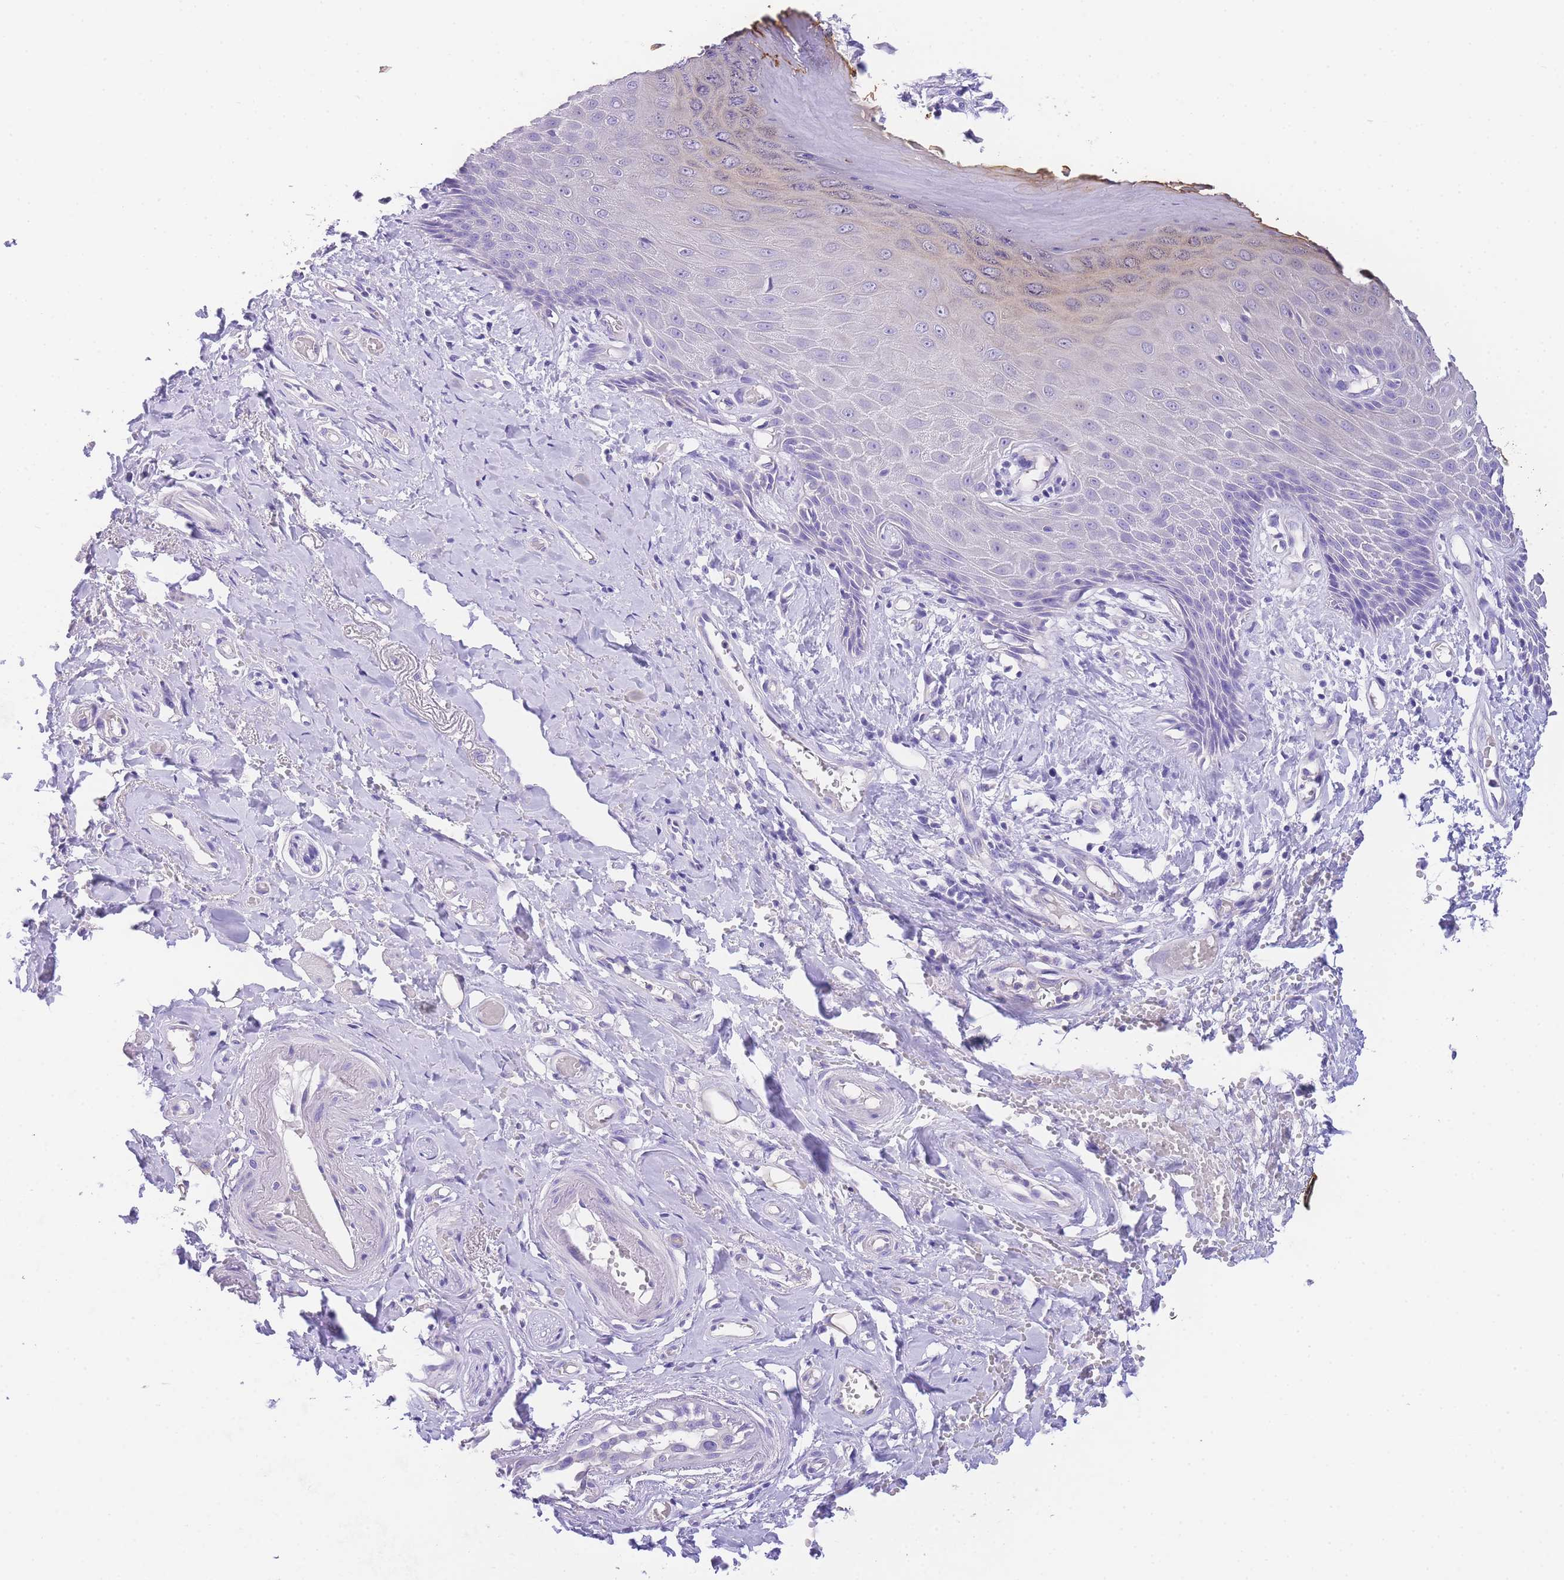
{"staining": {"intensity": "moderate", "quantity": "<25%", "location": "cytoplasmic/membranous,nuclear"}, "tissue": "skin", "cell_type": "Epidermal cells", "image_type": "normal", "snomed": [{"axis": "morphology", "description": "Normal tissue, NOS"}, {"axis": "topography", "description": "Anal"}], "caption": "This image shows immunohistochemistry staining of normal human skin, with low moderate cytoplasmic/membranous,nuclear staining in about <25% of epidermal cells.", "gene": "EPN2", "patient": {"sex": "male", "age": 78}}